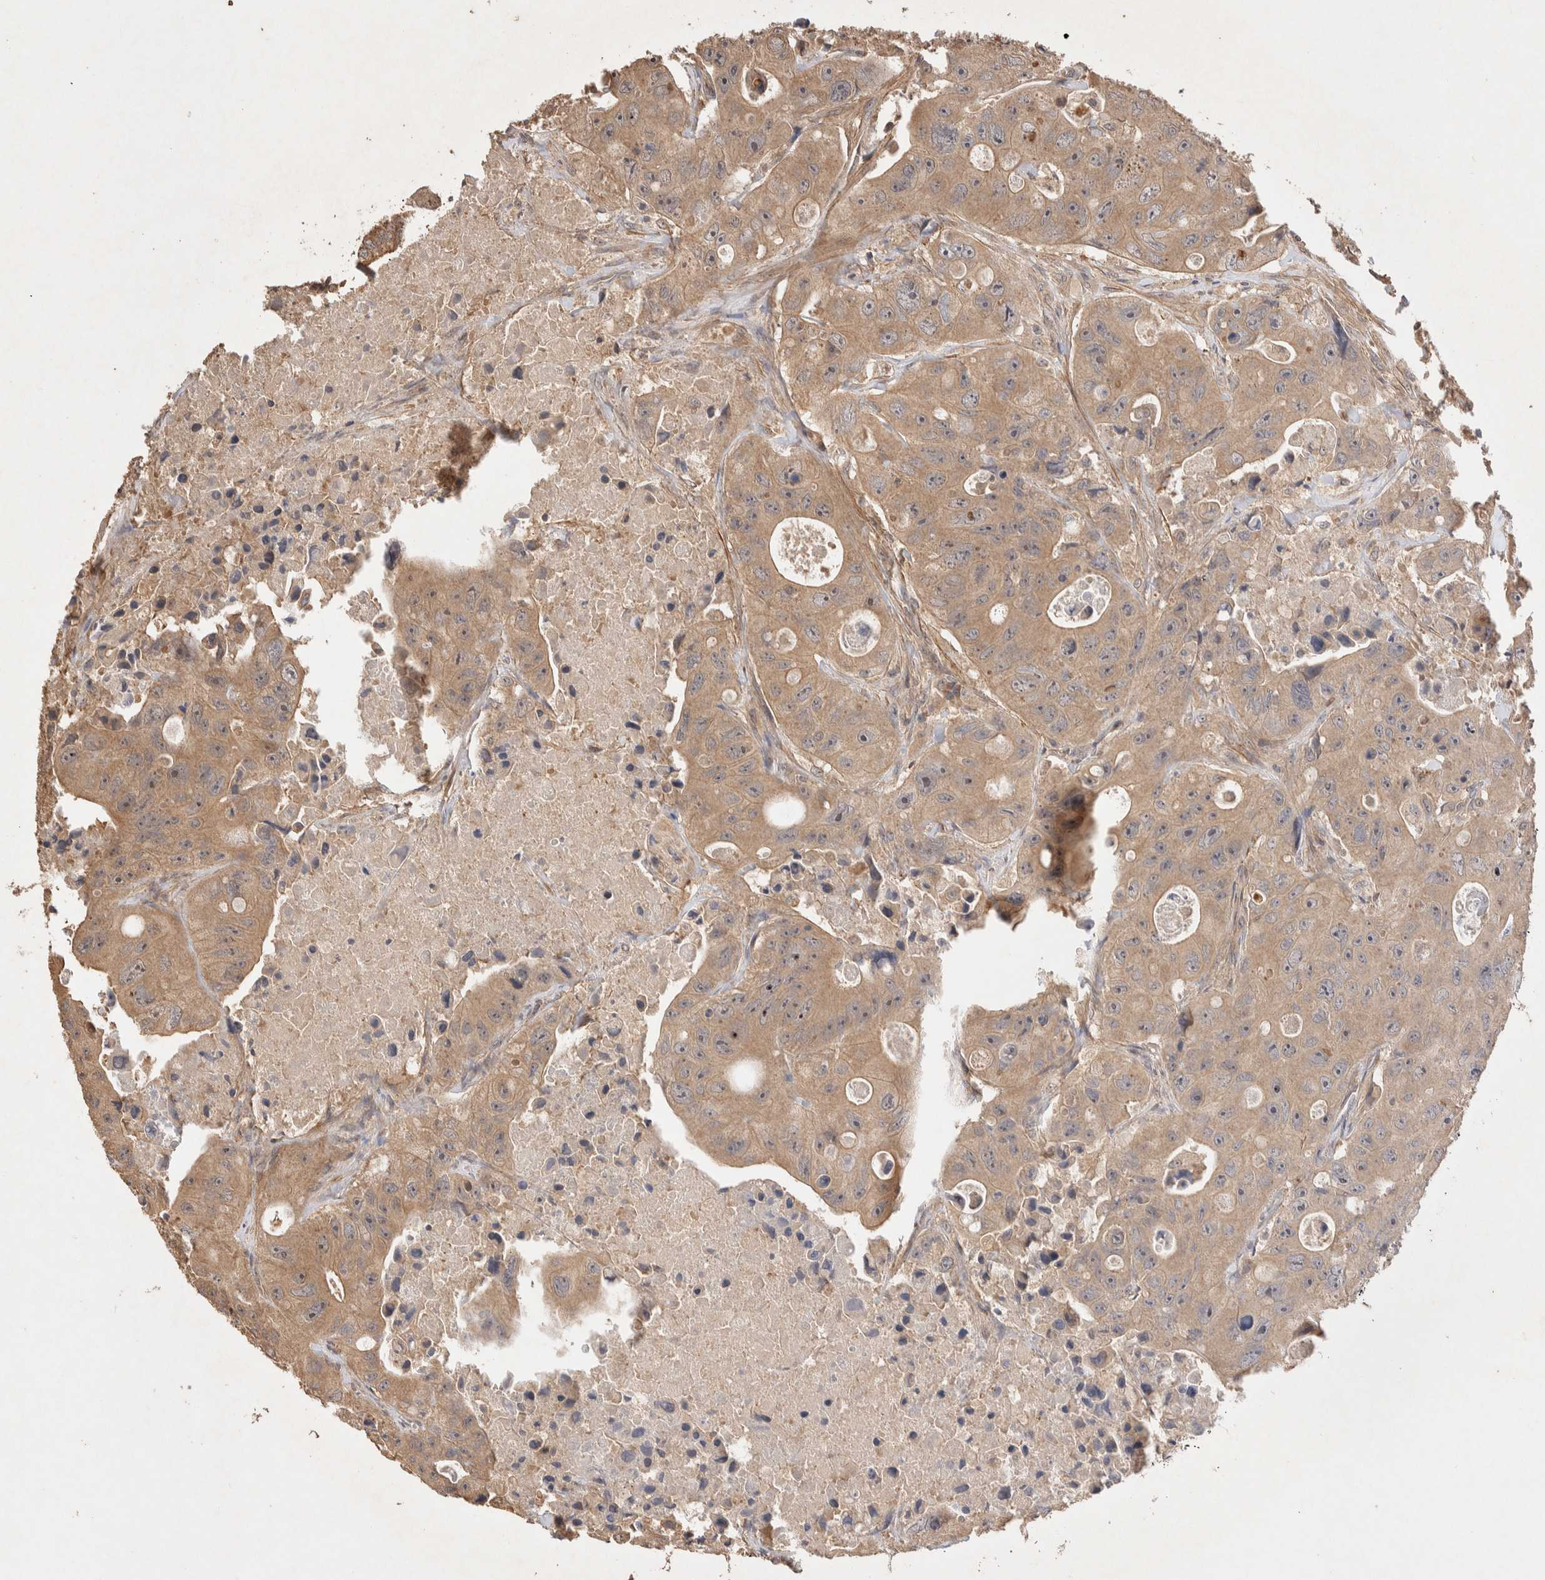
{"staining": {"intensity": "moderate", "quantity": "25%-75%", "location": "cytoplasmic/membranous"}, "tissue": "colorectal cancer", "cell_type": "Tumor cells", "image_type": "cancer", "snomed": [{"axis": "morphology", "description": "Adenocarcinoma, NOS"}, {"axis": "topography", "description": "Colon"}], "caption": "Colorectal cancer stained with a protein marker shows moderate staining in tumor cells.", "gene": "NSMAF", "patient": {"sex": "female", "age": 46}}